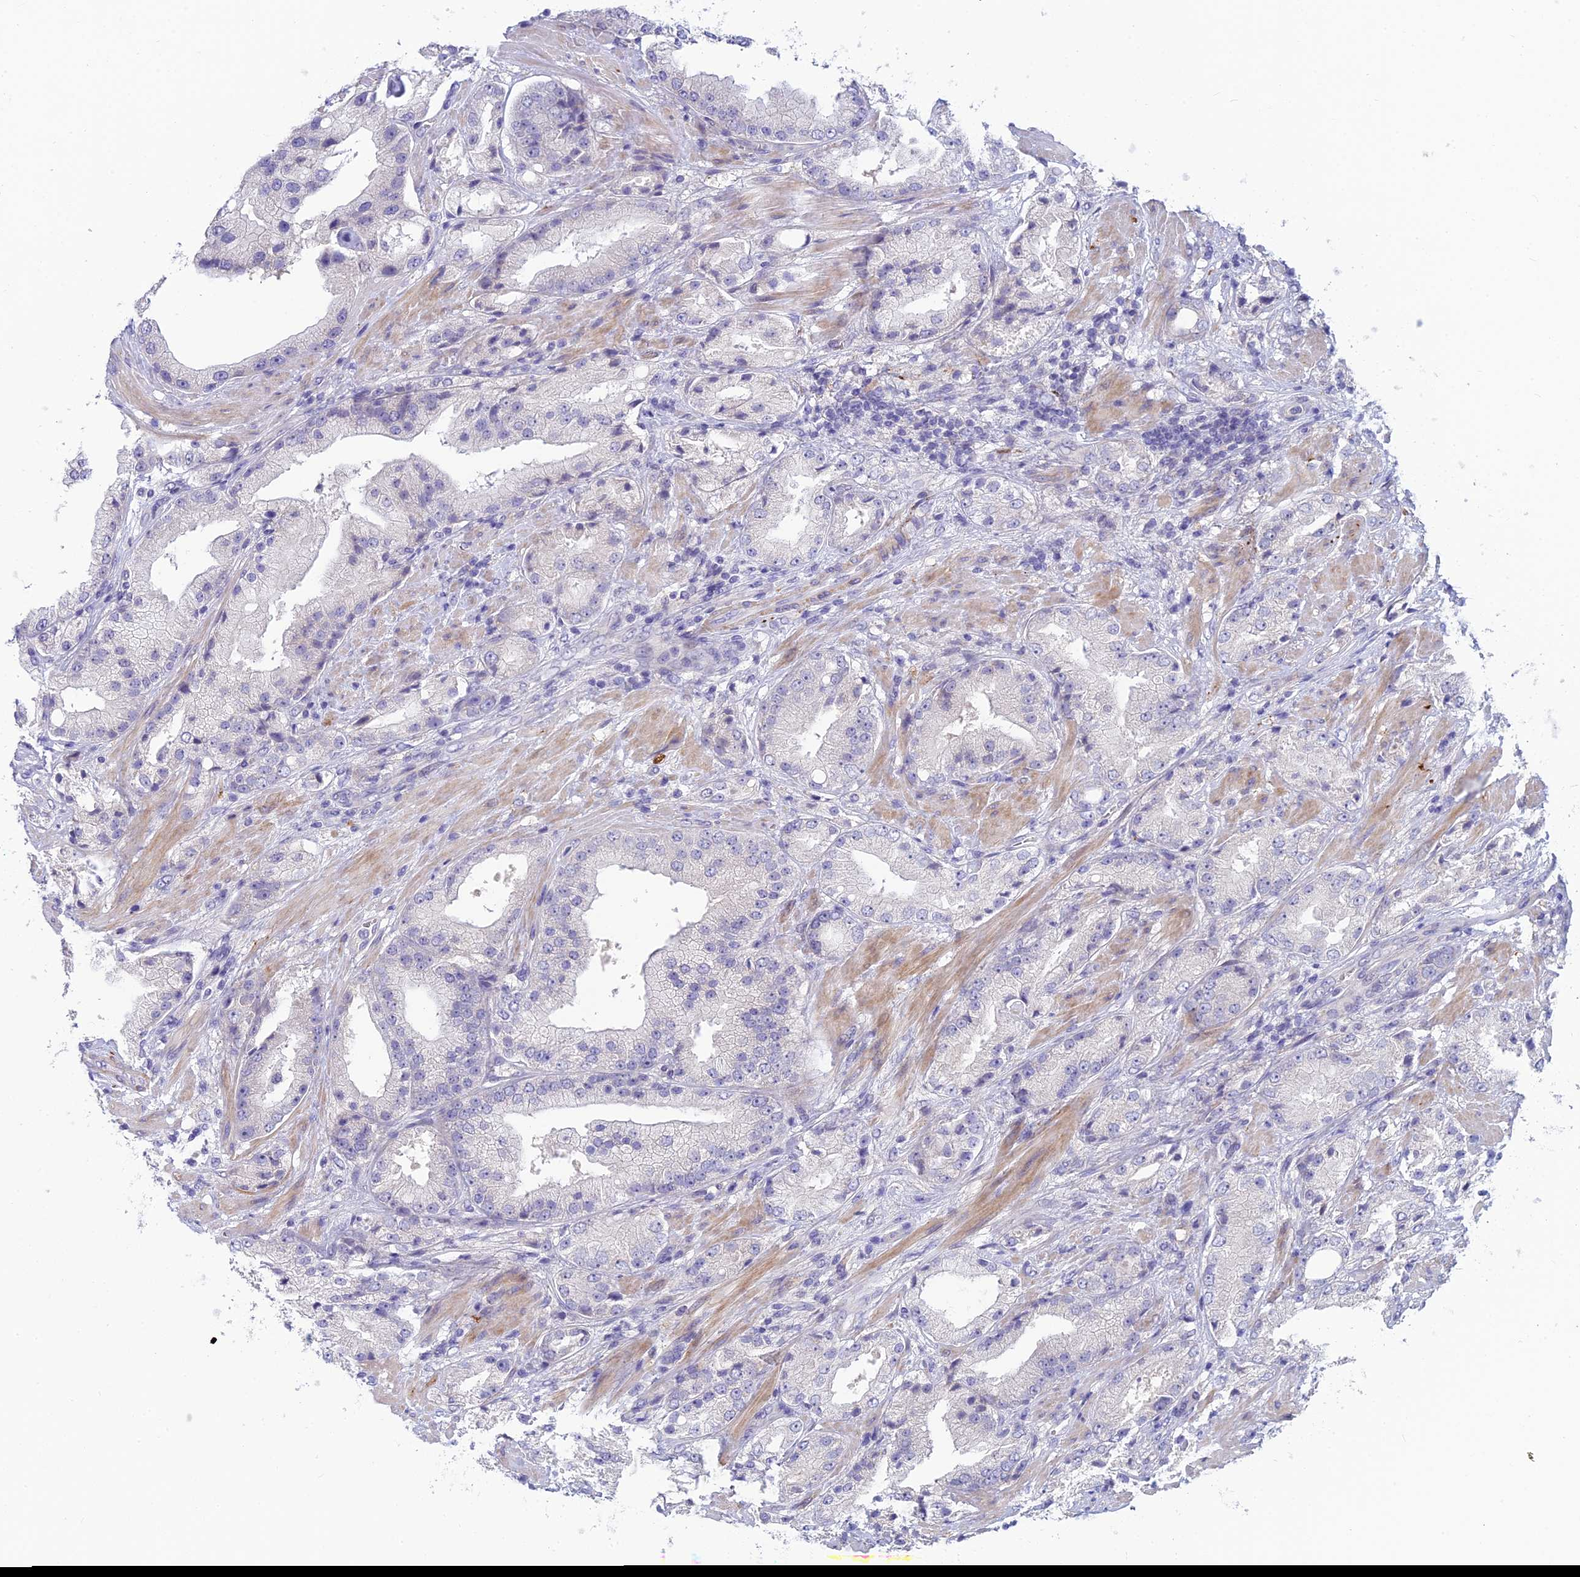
{"staining": {"intensity": "negative", "quantity": "none", "location": "none"}, "tissue": "prostate cancer", "cell_type": "Tumor cells", "image_type": "cancer", "snomed": [{"axis": "morphology", "description": "Adenocarcinoma, Low grade"}, {"axis": "topography", "description": "Prostate"}], "caption": "The IHC image has no significant positivity in tumor cells of adenocarcinoma (low-grade) (prostate) tissue.", "gene": "XPO7", "patient": {"sex": "male", "age": 67}}